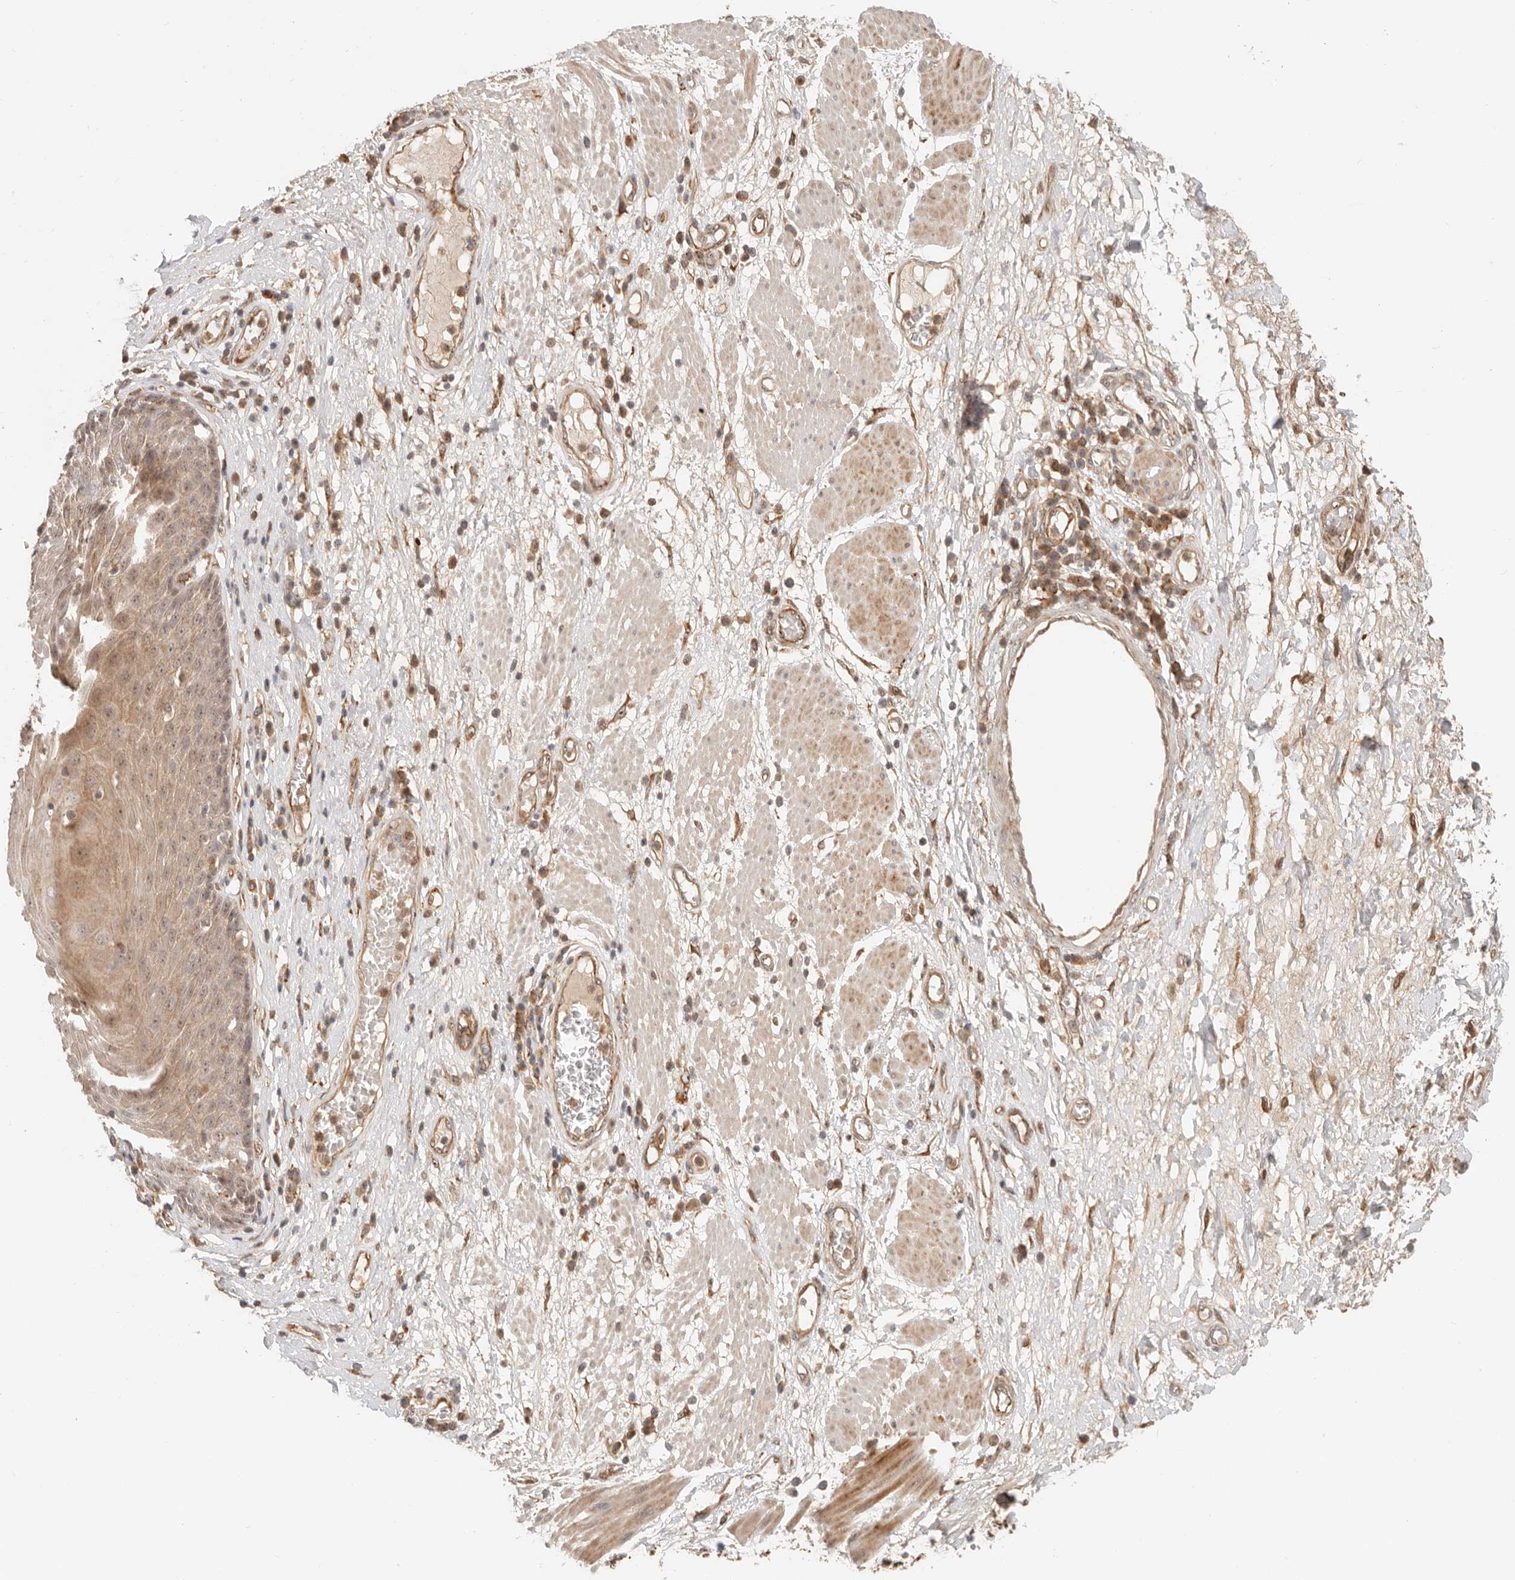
{"staining": {"intensity": "weak", "quantity": "25%-75%", "location": "cytoplasmic/membranous,nuclear"}, "tissue": "esophagus", "cell_type": "Squamous epithelial cells", "image_type": "normal", "snomed": [{"axis": "morphology", "description": "Normal tissue, NOS"}, {"axis": "morphology", "description": "Adenocarcinoma, NOS"}, {"axis": "topography", "description": "Esophagus"}], "caption": "A photomicrograph of esophagus stained for a protein shows weak cytoplasmic/membranous,nuclear brown staining in squamous epithelial cells.", "gene": "HEXD", "patient": {"sex": "male", "age": 62}}